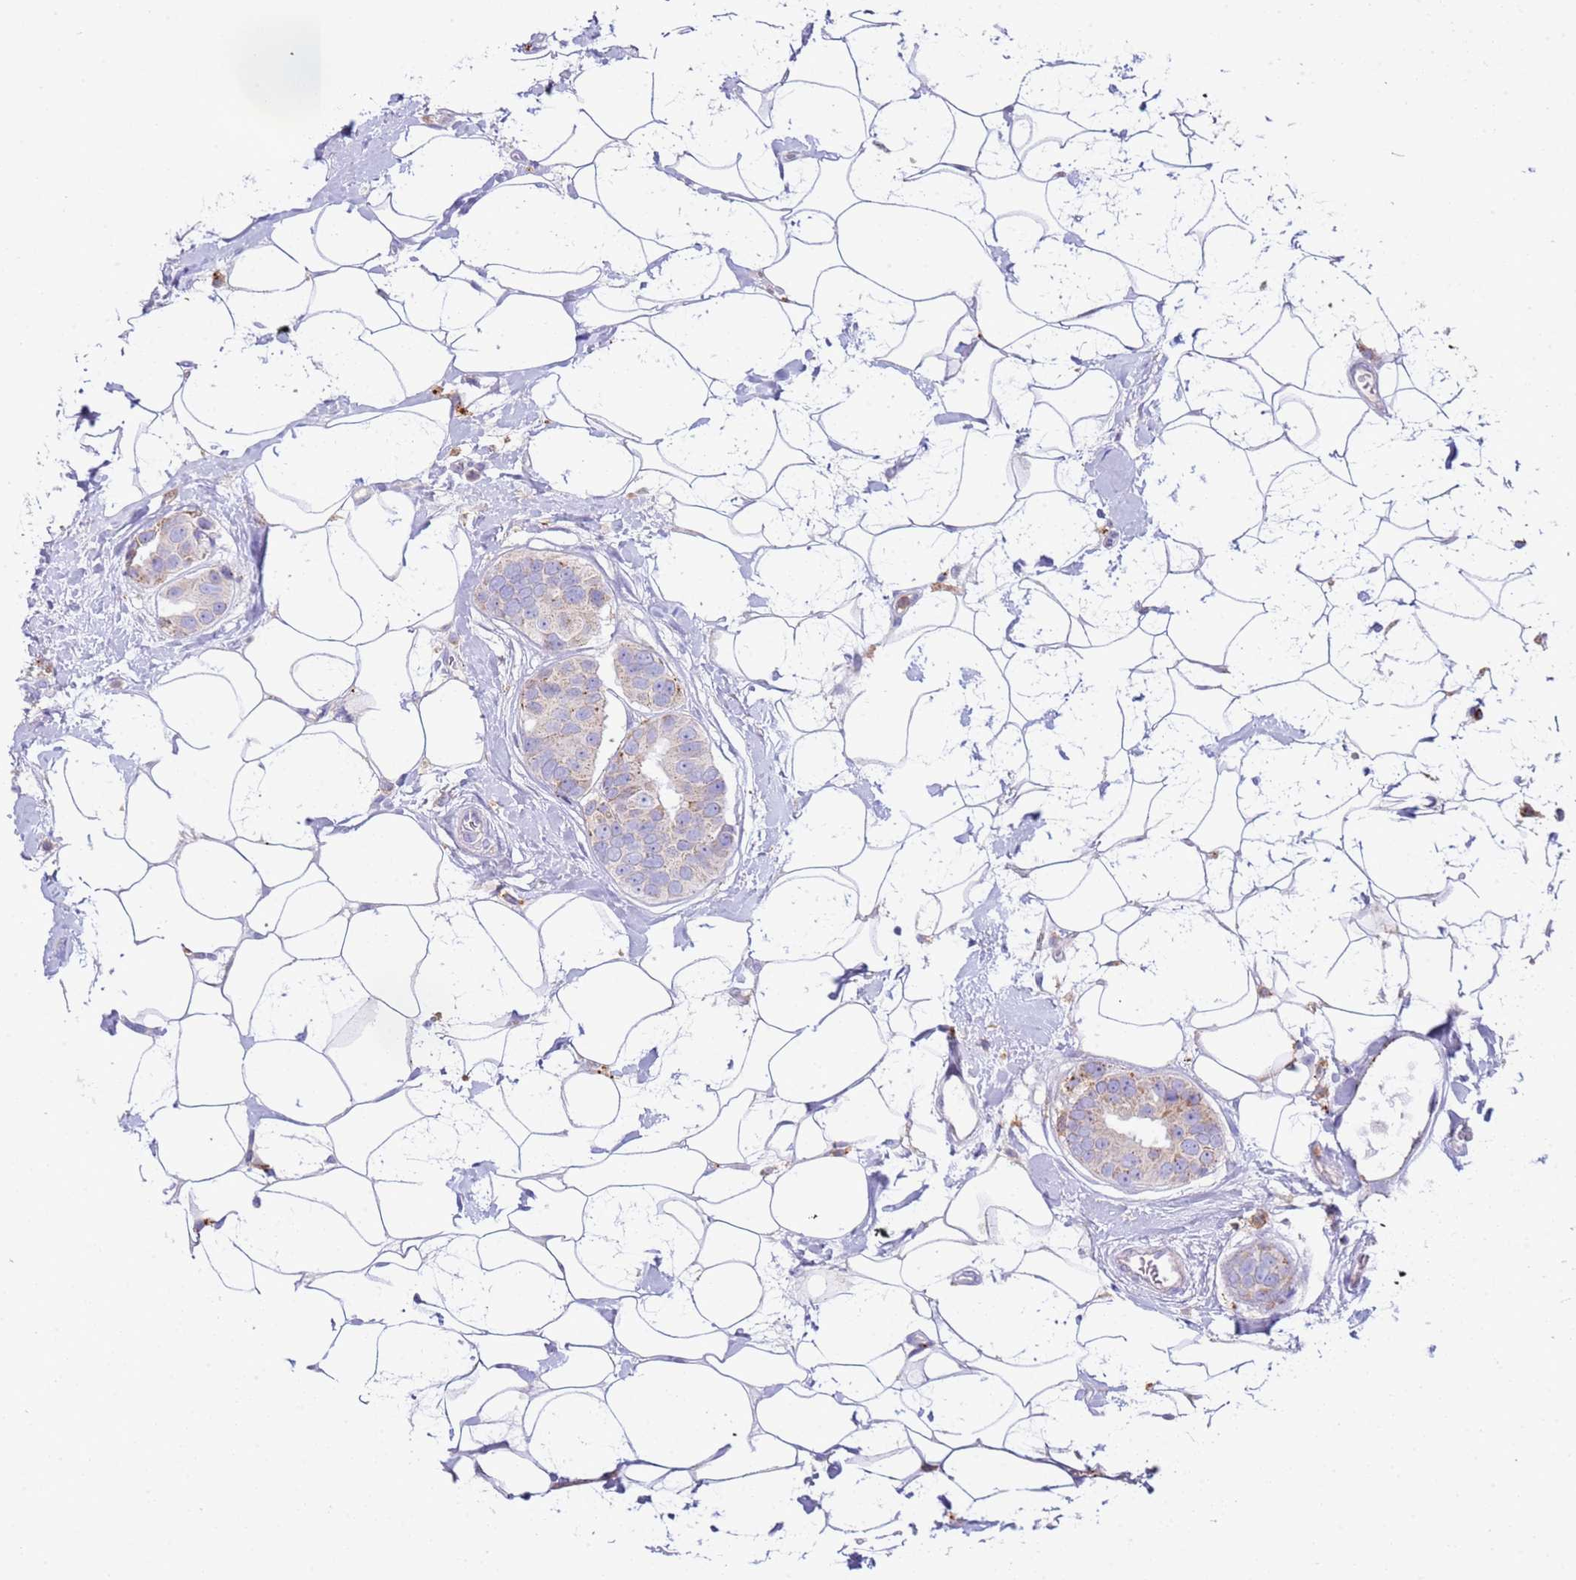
{"staining": {"intensity": "negative", "quantity": "none", "location": "none"}, "tissue": "breast cancer", "cell_type": "Tumor cells", "image_type": "cancer", "snomed": [{"axis": "morphology", "description": "Normal tissue, NOS"}, {"axis": "morphology", "description": "Duct carcinoma"}, {"axis": "topography", "description": "Breast"}], "caption": "High power microscopy micrograph of an IHC histopathology image of breast cancer (invasive ductal carcinoma), revealing no significant positivity in tumor cells.", "gene": "TTPAL", "patient": {"sex": "female", "age": 39}}